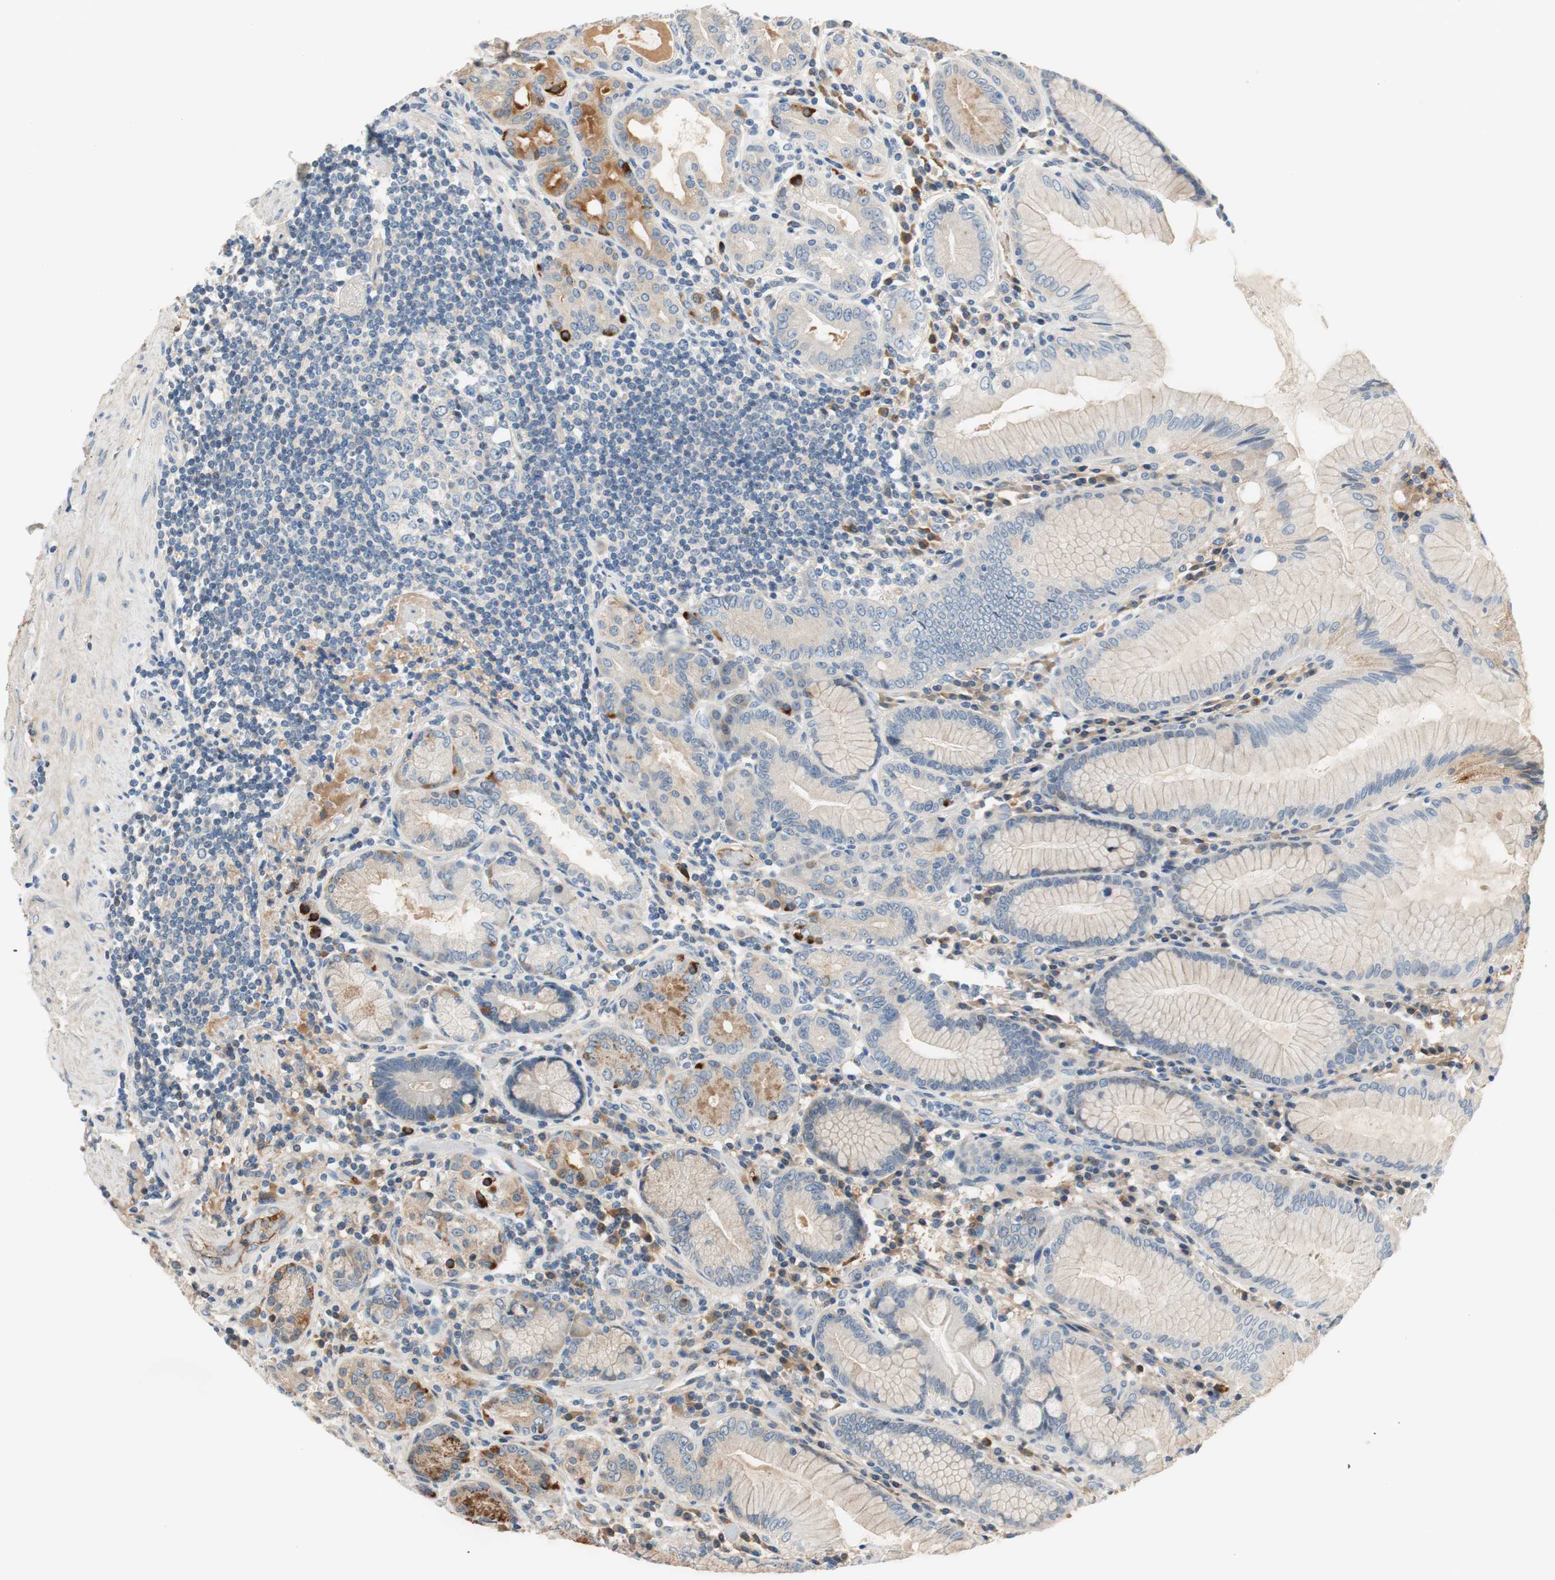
{"staining": {"intensity": "weak", "quantity": ">75%", "location": "cytoplasmic/membranous"}, "tissue": "stomach", "cell_type": "Glandular cells", "image_type": "normal", "snomed": [{"axis": "morphology", "description": "Normal tissue, NOS"}, {"axis": "topography", "description": "Stomach, lower"}], "caption": "Immunohistochemistry photomicrograph of normal human stomach stained for a protein (brown), which reveals low levels of weak cytoplasmic/membranous positivity in about >75% of glandular cells.", "gene": "C4A", "patient": {"sex": "female", "age": 76}}